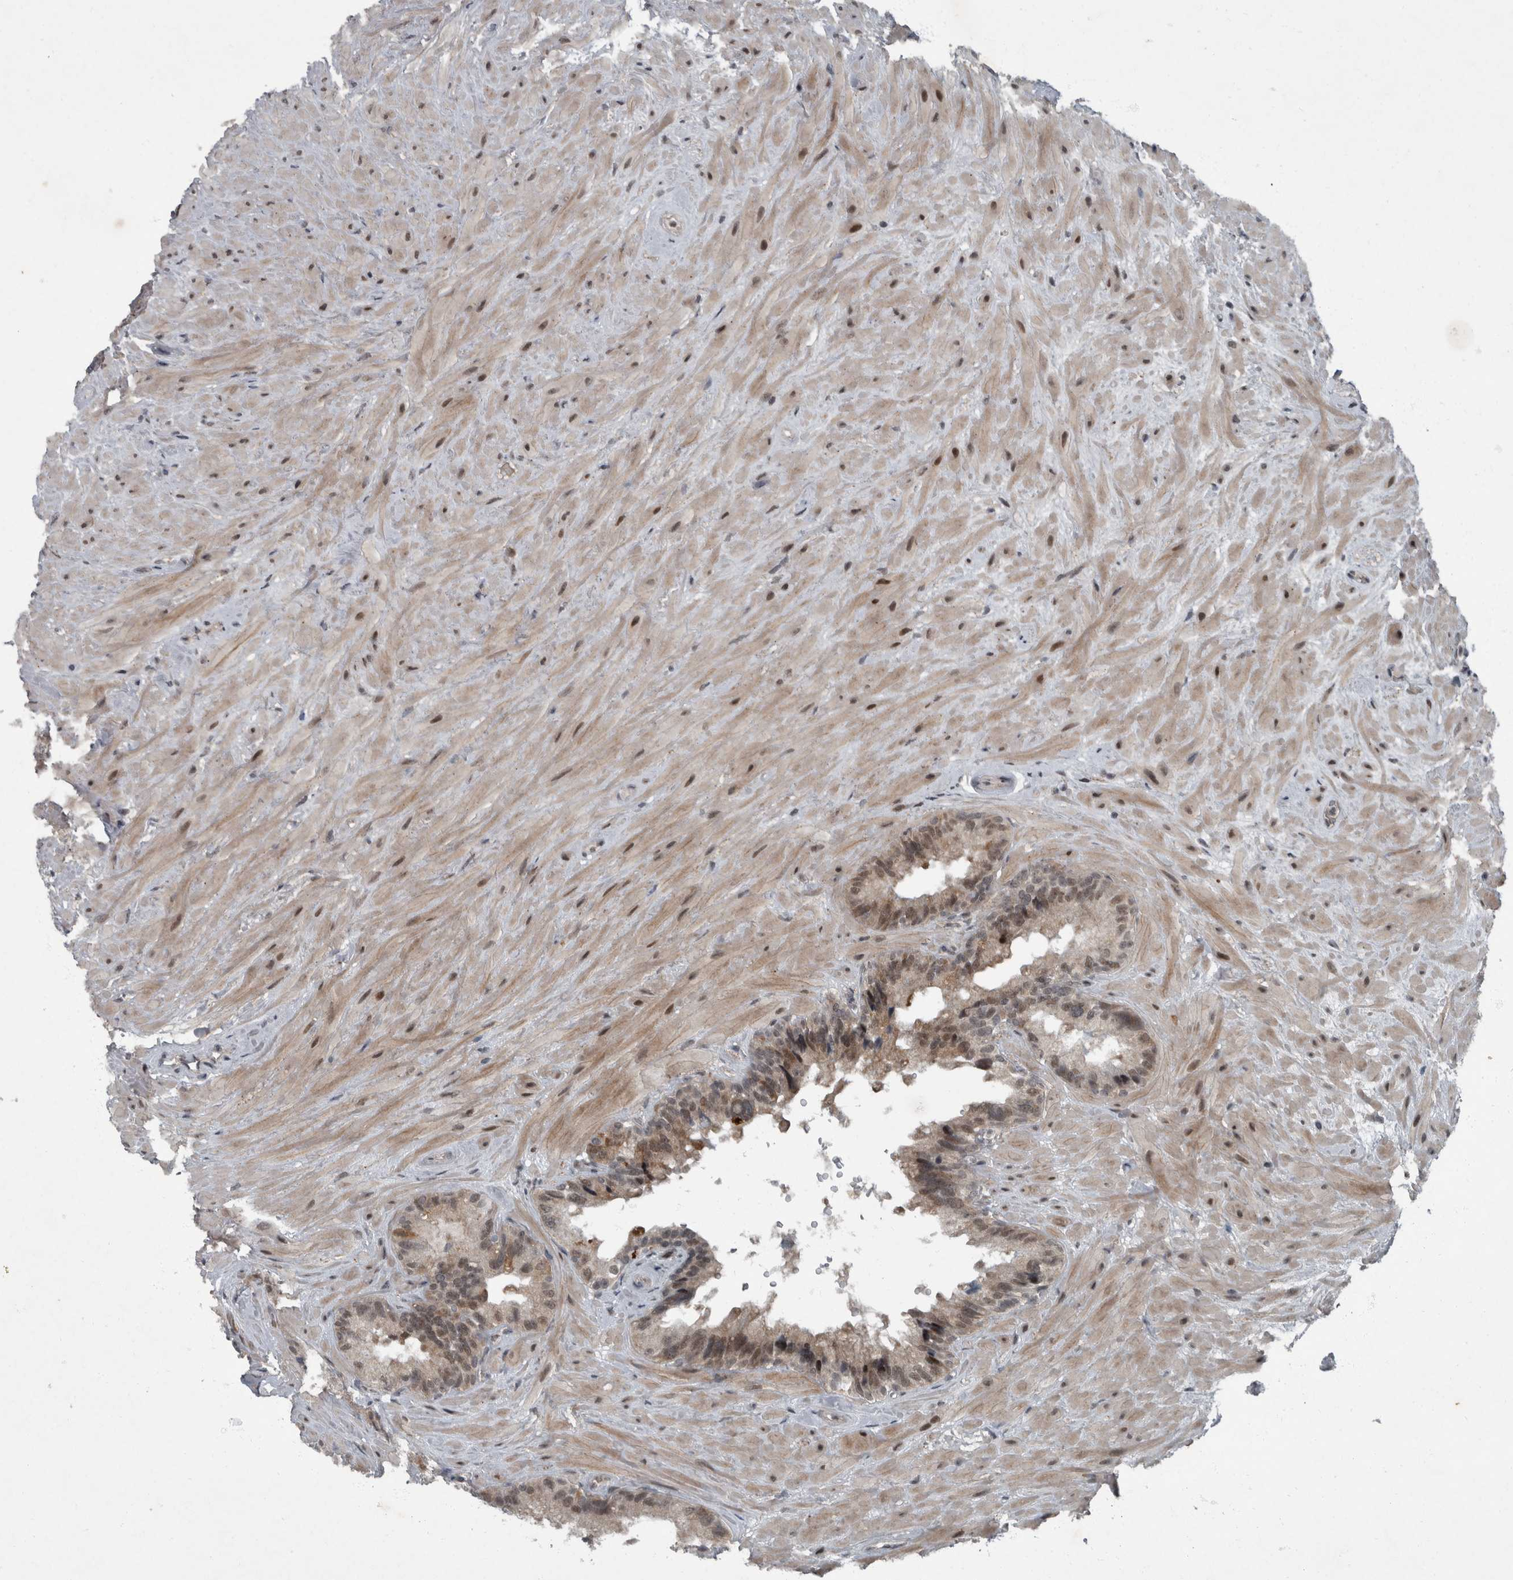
{"staining": {"intensity": "moderate", "quantity": ">75%", "location": "nuclear"}, "tissue": "seminal vesicle", "cell_type": "Glandular cells", "image_type": "normal", "snomed": [{"axis": "morphology", "description": "Normal tissue, NOS"}, {"axis": "topography", "description": "Seminal veicle"}], "caption": "Seminal vesicle stained for a protein (brown) demonstrates moderate nuclear positive staining in approximately >75% of glandular cells.", "gene": "WDR33", "patient": {"sex": "male", "age": 80}}